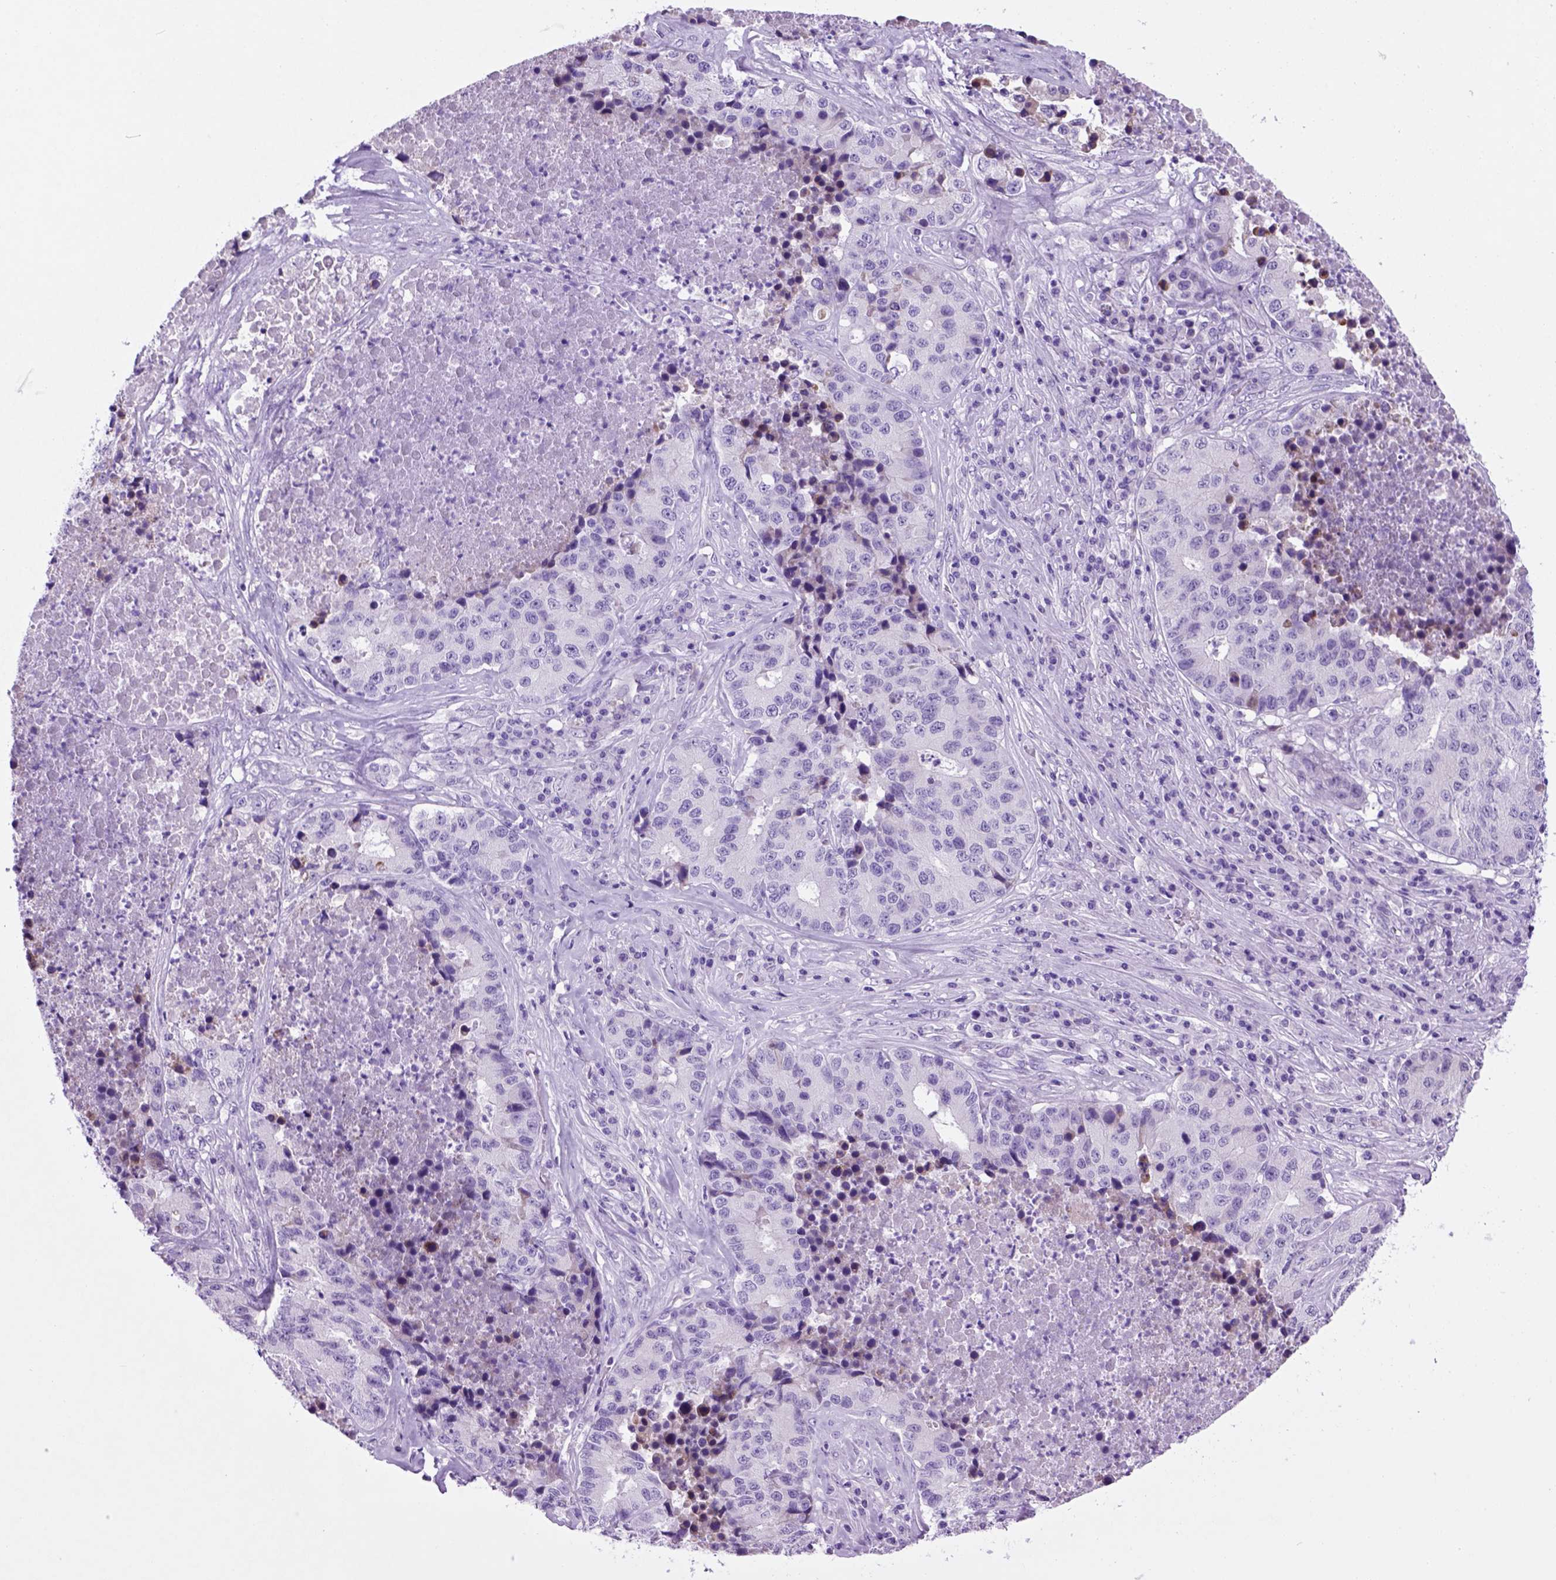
{"staining": {"intensity": "negative", "quantity": "none", "location": "none"}, "tissue": "stomach cancer", "cell_type": "Tumor cells", "image_type": "cancer", "snomed": [{"axis": "morphology", "description": "Adenocarcinoma, NOS"}, {"axis": "topography", "description": "Stomach"}], "caption": "There is no significant staining in tumor cells of stomach cancer.", "gene": "HHIPL2", "patient": {"sex": "male", "age": 71}}